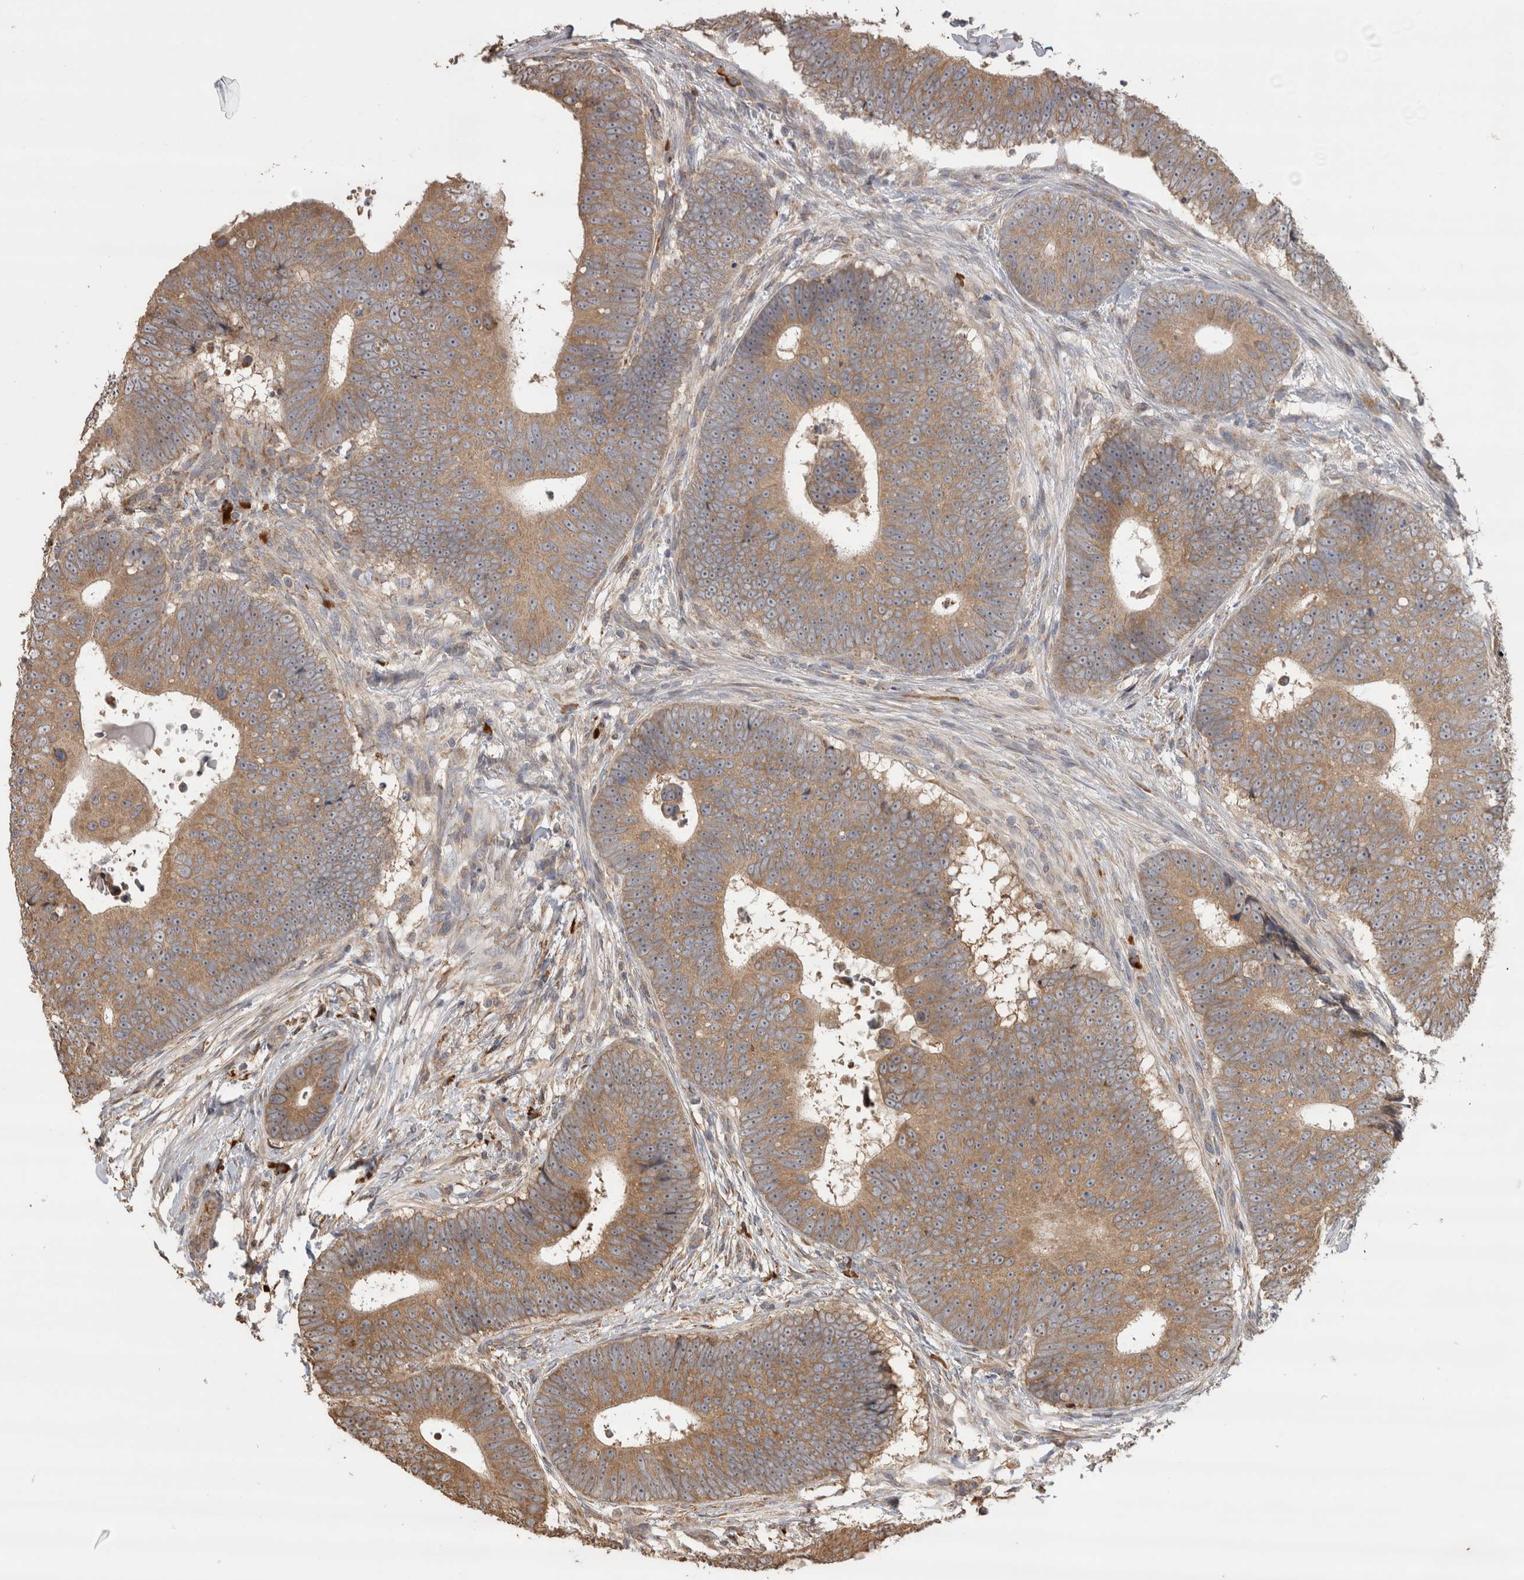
{"staining": {"intensity": "moderate", "quantity": "25%-75%", "location": "cytoplasmic/membranous"}, "tissue": "colorectal cancer", "cell_type": "Tumor cells", "image_type": "cancer", "snomed": [{"axis": "morphology", "description": "Adenocarcinoma, NOS"}, {"axis": "topography", "description": "Colon"}], "caption": "High-power microscopy captured an IHC photomicrograph of colorectal cancer (adenocarcinoma), revealing moderate cytoplasmic/membranous positivity in about 25%-75% of tumor cells.", "gene": "TBCE", "patient": {"sex": "male", "age": 56}}